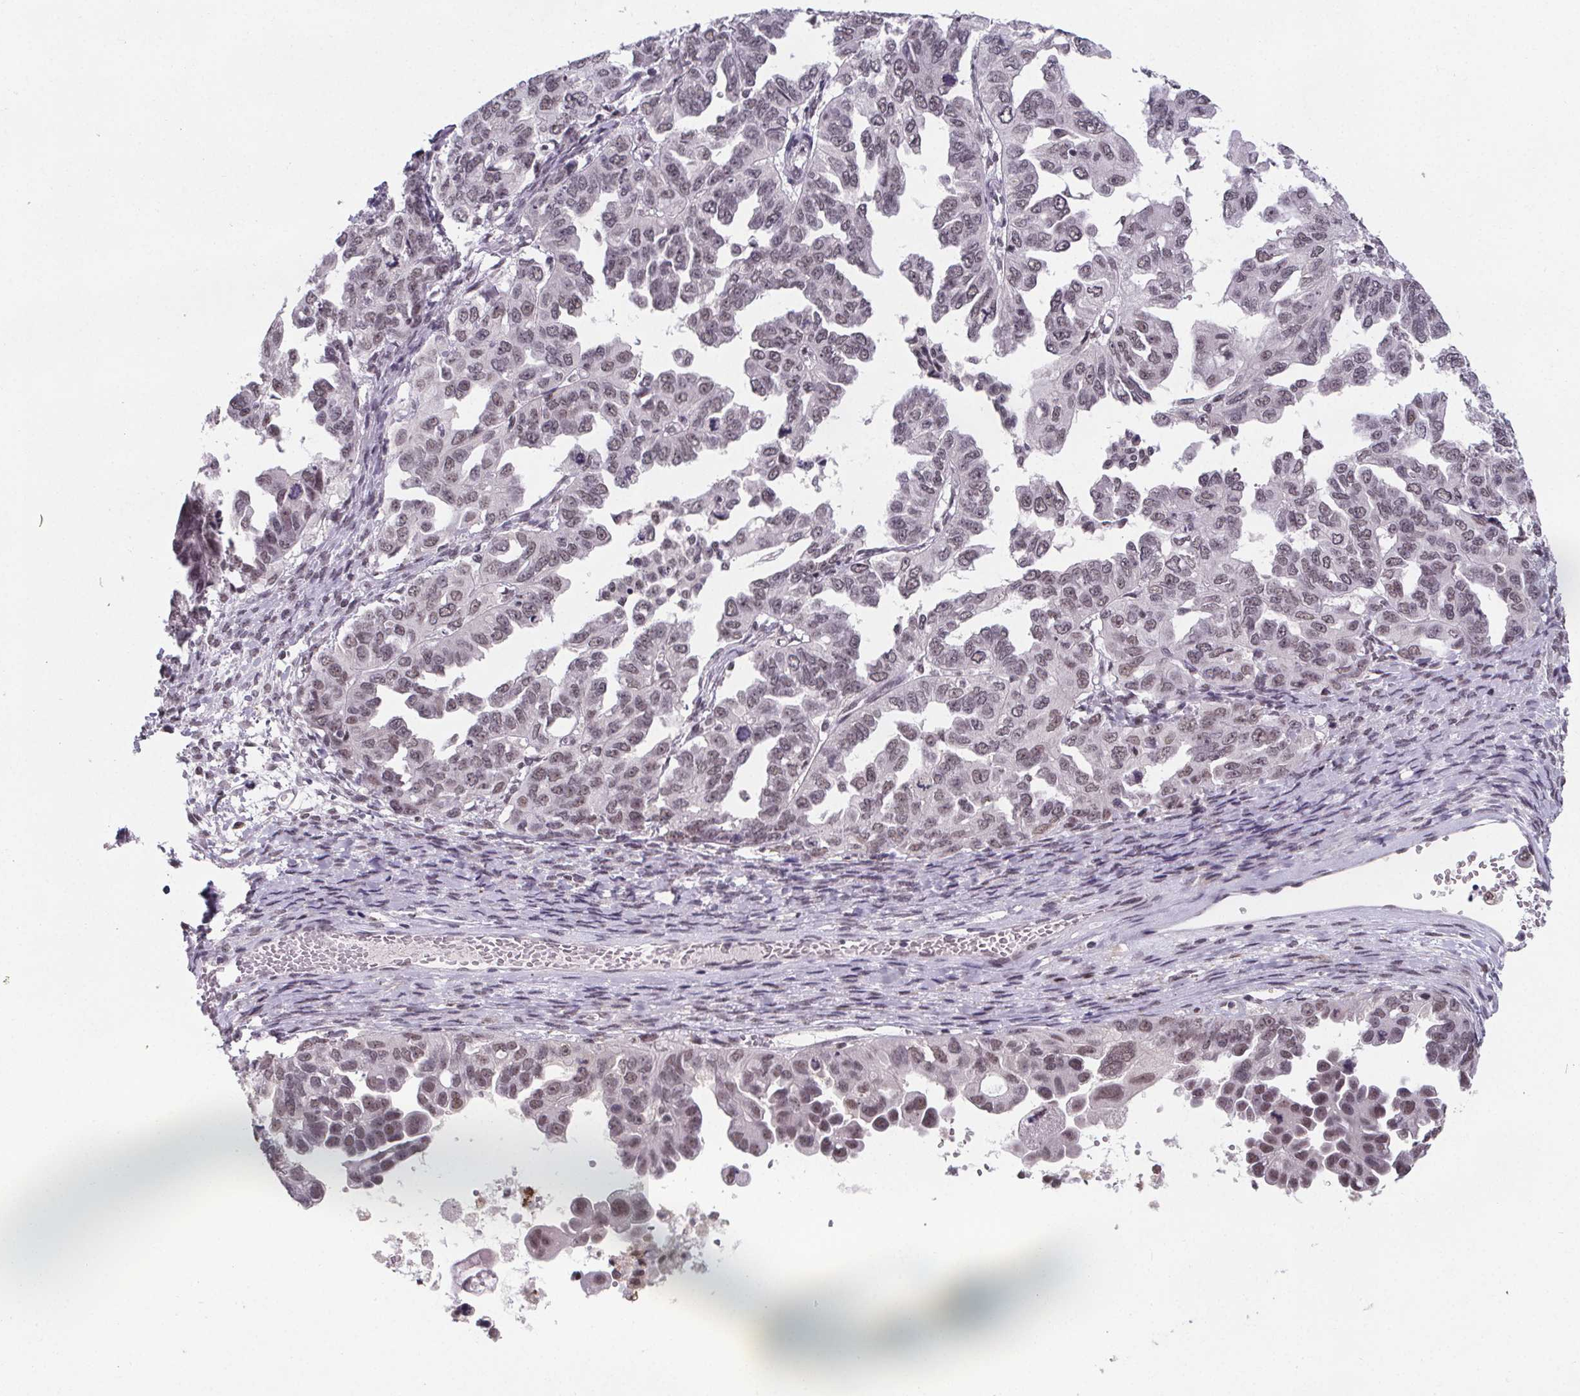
{"staining": {"intensity": "weak", "quantity": "25%-75%", "location": "nuclear"}, "tissue": "ovarian cancer", "cell_type": "Tumor cells", "image_type": "cancer", "snomed": [{"axis": "morphology", "description": "Cystadenocarcinoma, serous, NOS"}, {"axis": "topography", "description": "Ovary"}], "caption": "Immunohistochemistry (IHC) histopathology image of human ovarian serous cystadenocarcinoma stained for a protein (brown), which exhibits low levels of weak nuclear expression in about 25%-75% of tumor cells.", "gene": "ZNF572", "patient": {"sex": "female", "age": 53}}